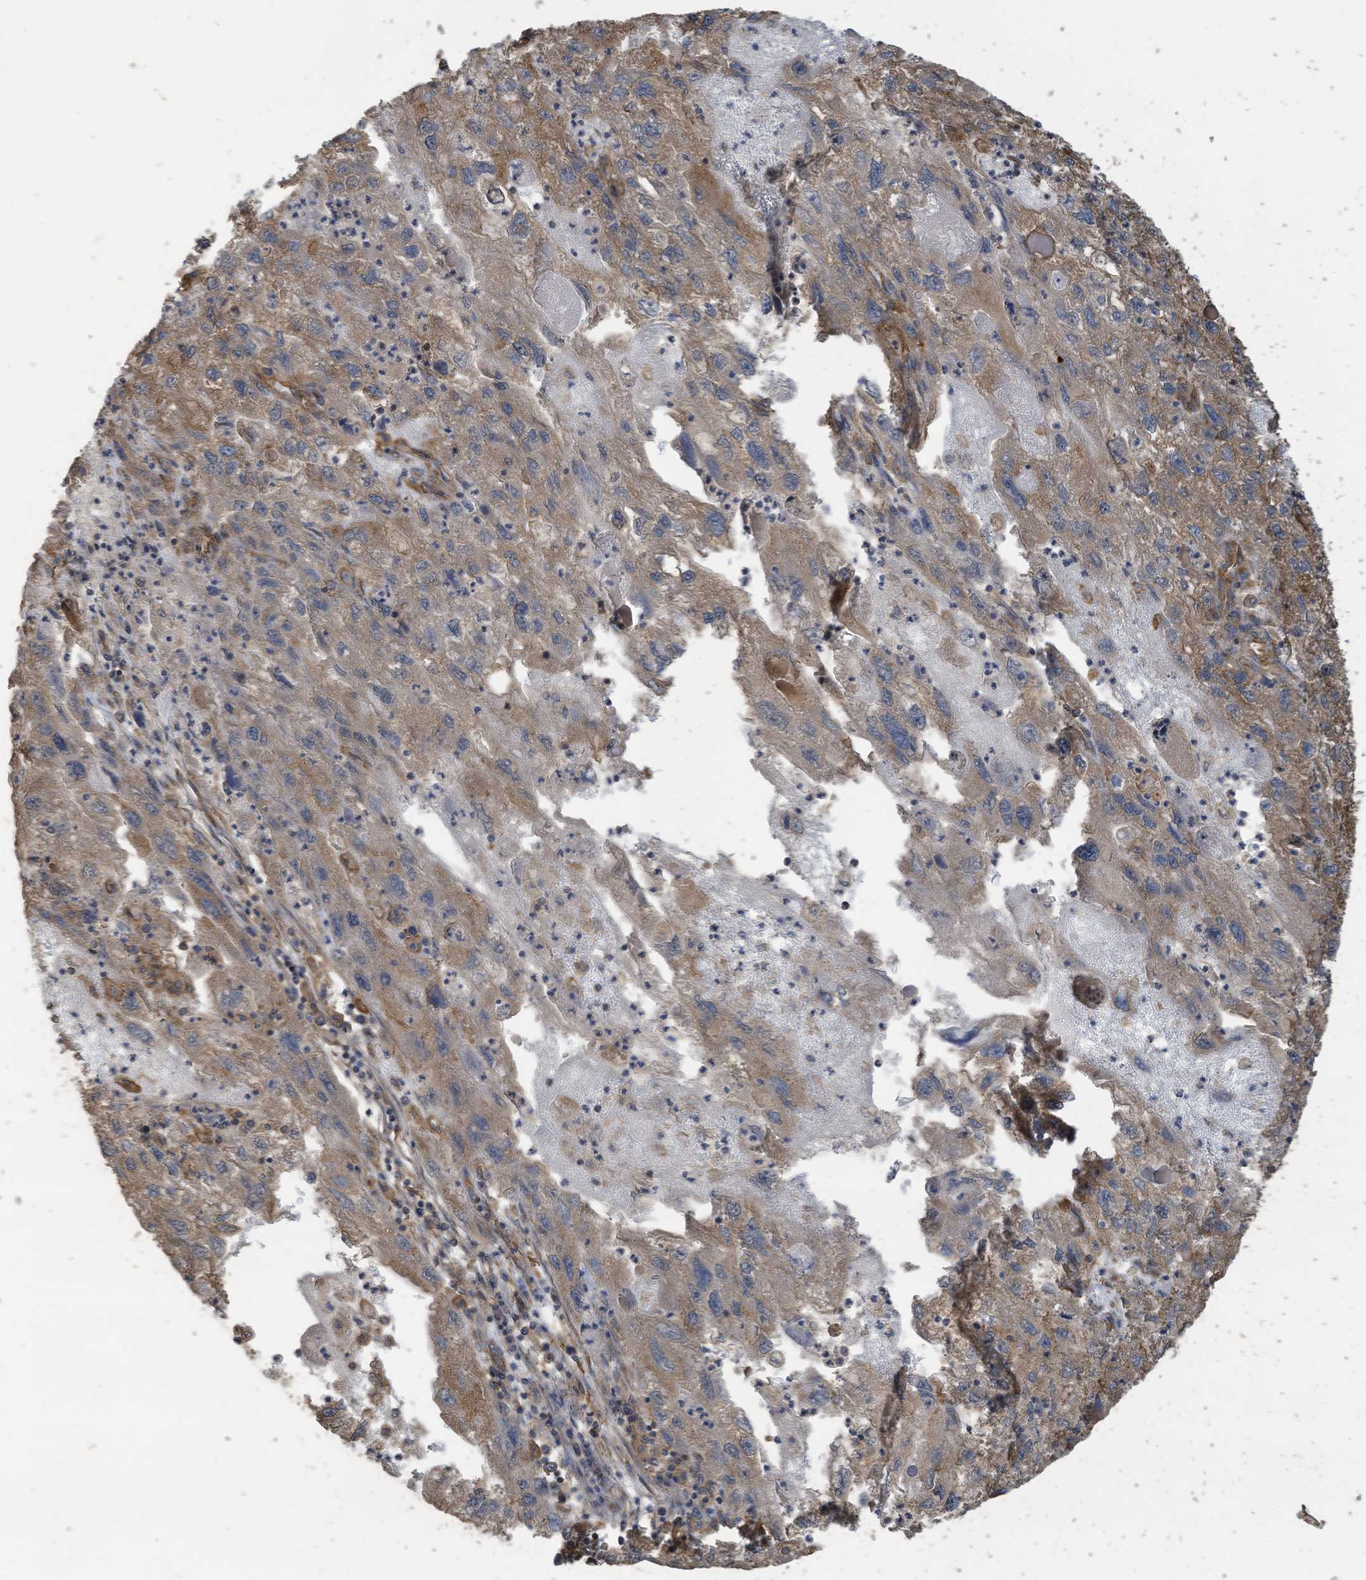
{"staining": {"intensity": "moderate", "quantity": ">75%", "location": "cytoplasmic/membranous"}, "tissue": "endometrial cancer", "cell_type": "Tumor cells", "image_type": "cancer", "snomed": [{"axis": "morphology", "description": "Adenocarcinoma, NOS"}, {"axis": "topography", "description": "Endometrium"}], "caption": "The image reveals a brown stain indicating the presence of a protein in the cytoplasmic/membranous of tumor cells in endometrial cancer (adenocarcinoma). (Brightfield microscopy of DAB IHC at high magnification).", "gene": "COX10", "patient": {"sex": "female", "age": 49}}